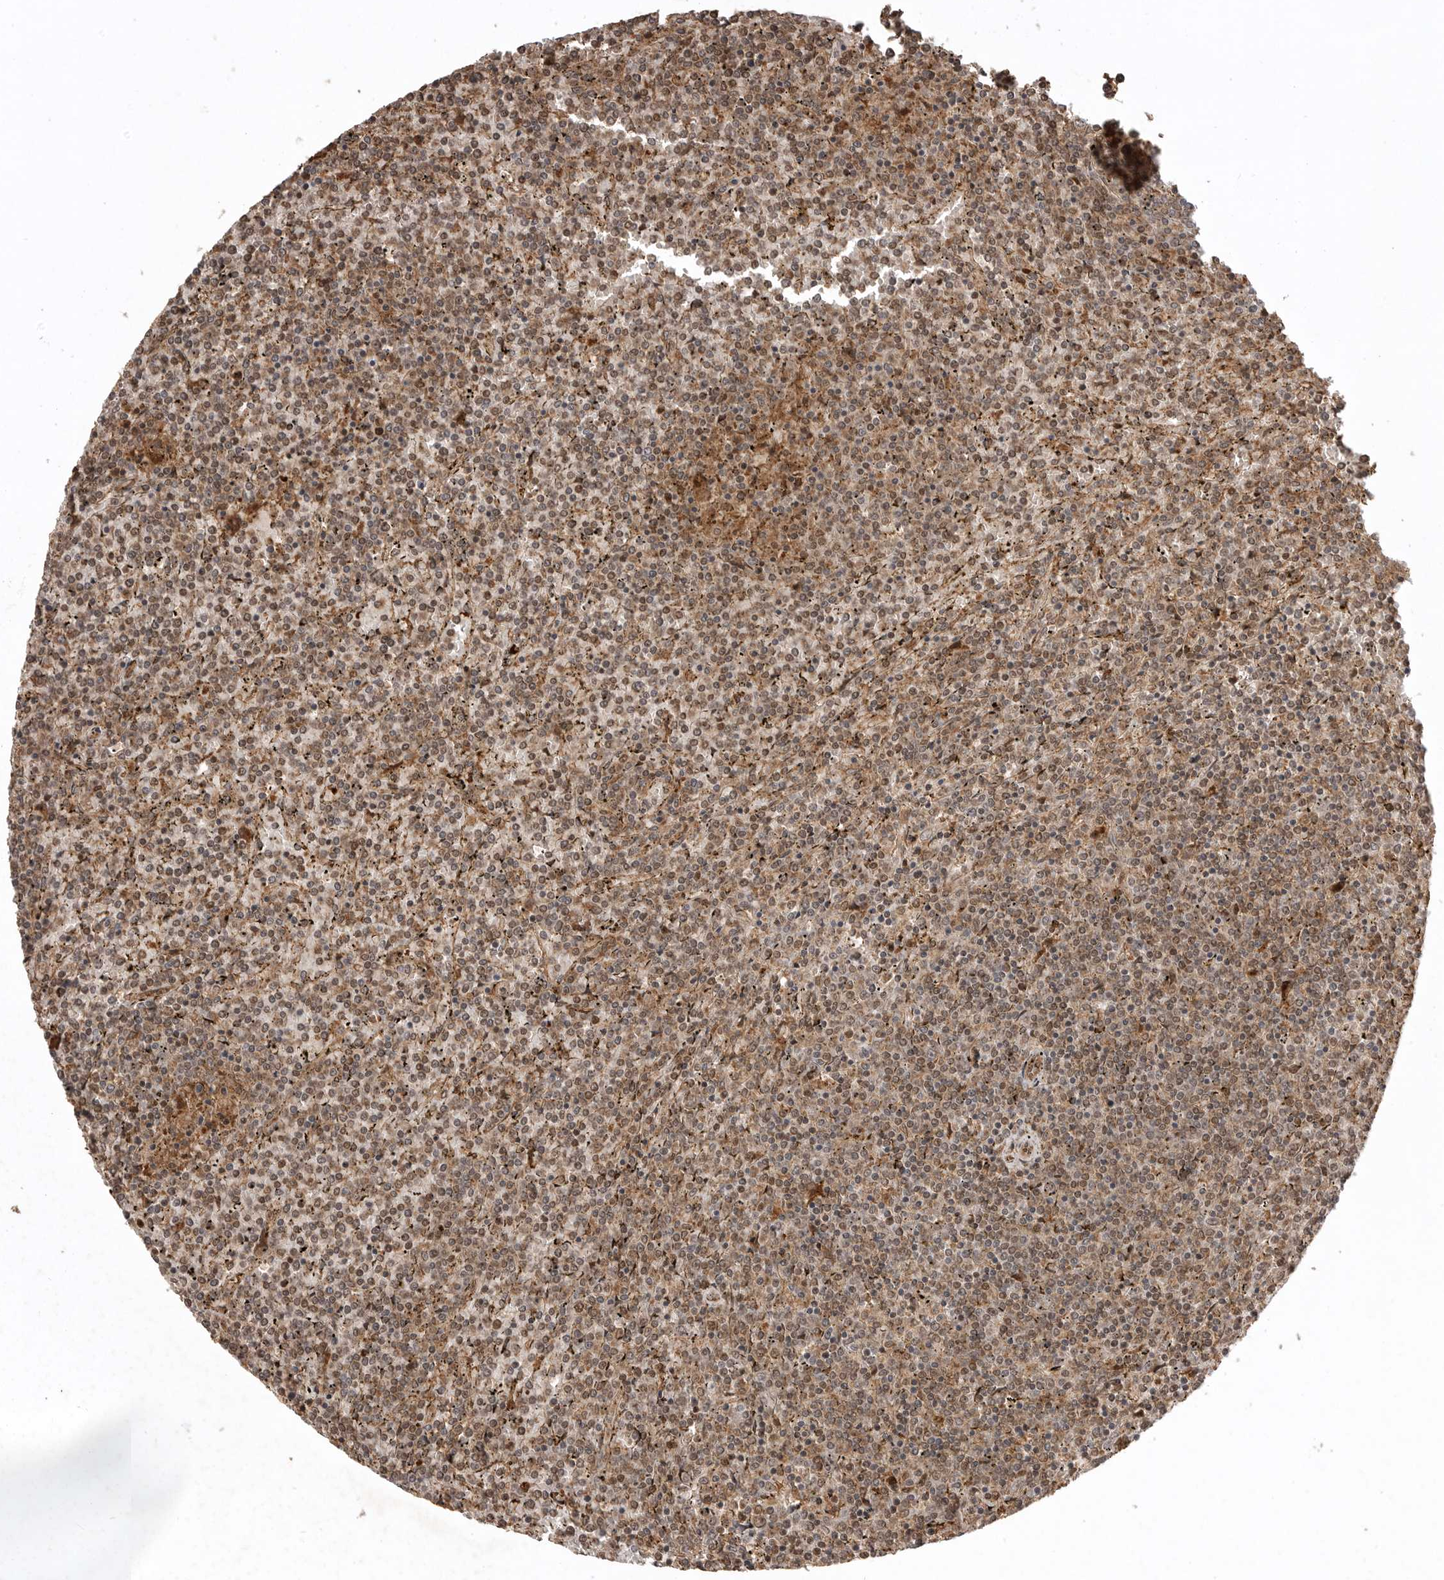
{"staining": {"intensity": "moderate", "quantity": ">75%", "location": "cytoplasmic/membranous"}, "tissue": "lymphoma", "cell_type": "Tumor cells", "image_type": "cancer", "snomed": [{"axis": "morphology", "description": "Malignant lymphoma, non-Hodgkin's type, Low grade"}, {"axis": "topography", "description": "Spleen"}], "caption": "Immunohistochemistry (DAB) staining of human lymphoma displays moderate cytoplasmic/membranous protein positivity in approximately >75% of tumor cells.", "gene": "BOC", "patient": {"sex": "female", "age": 19}}